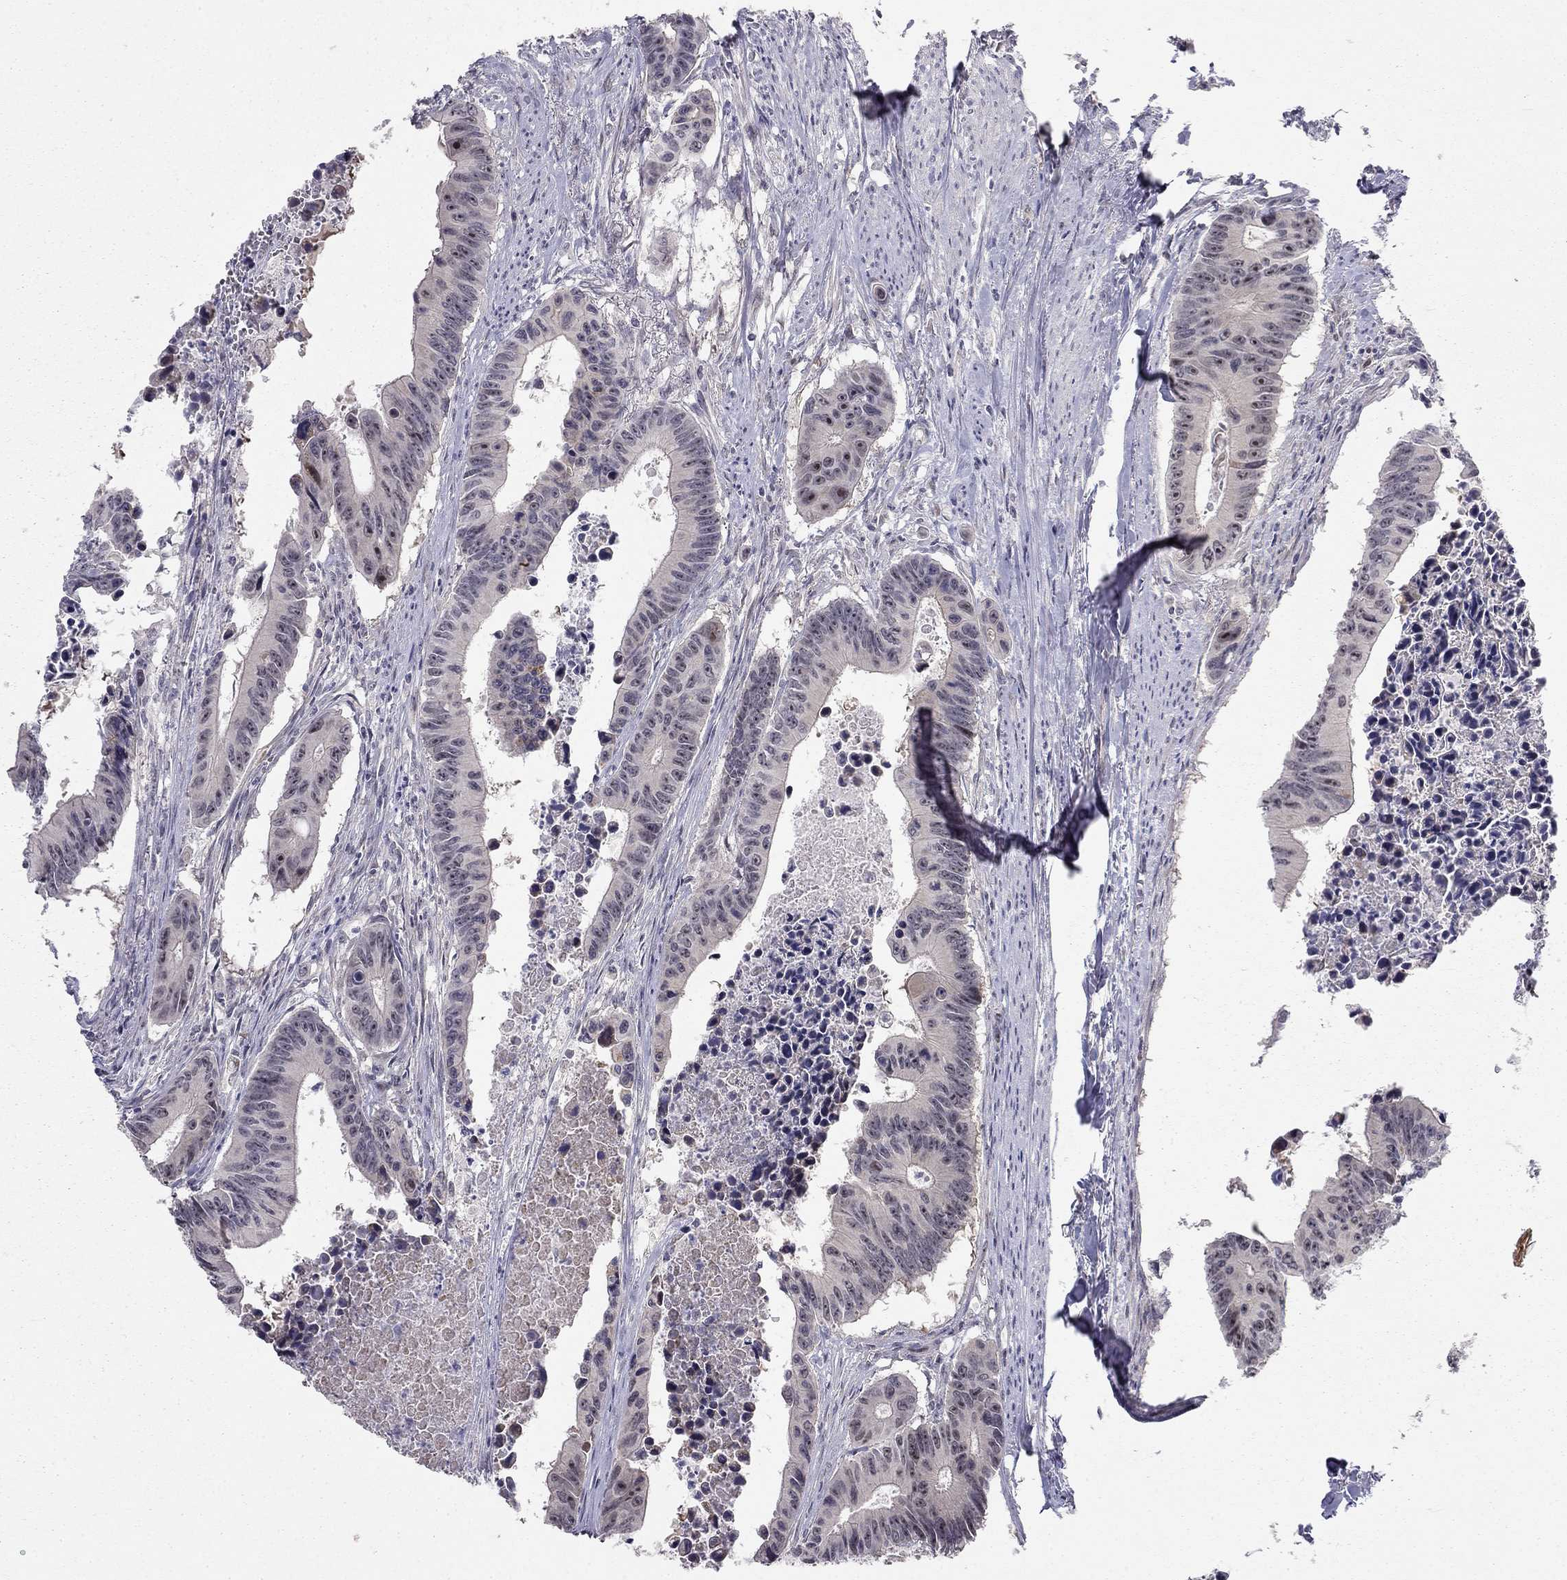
{"staining": {"intensity": "negative", "quantity": "none", "location": "none"}, "tissue": "colorectal cancer", "cell_type": "Tumor cells", "image_type": "cancer", "snomed": [{"axis": "morphology", "description": "Adenocarcinoma, NOS"}, {"axis": "topography", "description": "Colon"}], "caption": "Immunohistochemical staining of human colorectal cancer (adenocarcinoma) shows no significant expression in tumor cells. The staining is performed using DAB (3,3'-diaminobenzidine) brown chromogen with nuclei counter-stained in using hematoxylin.", "gene": "STXBP6", "patient": {"sex": "female", "age": 87}}